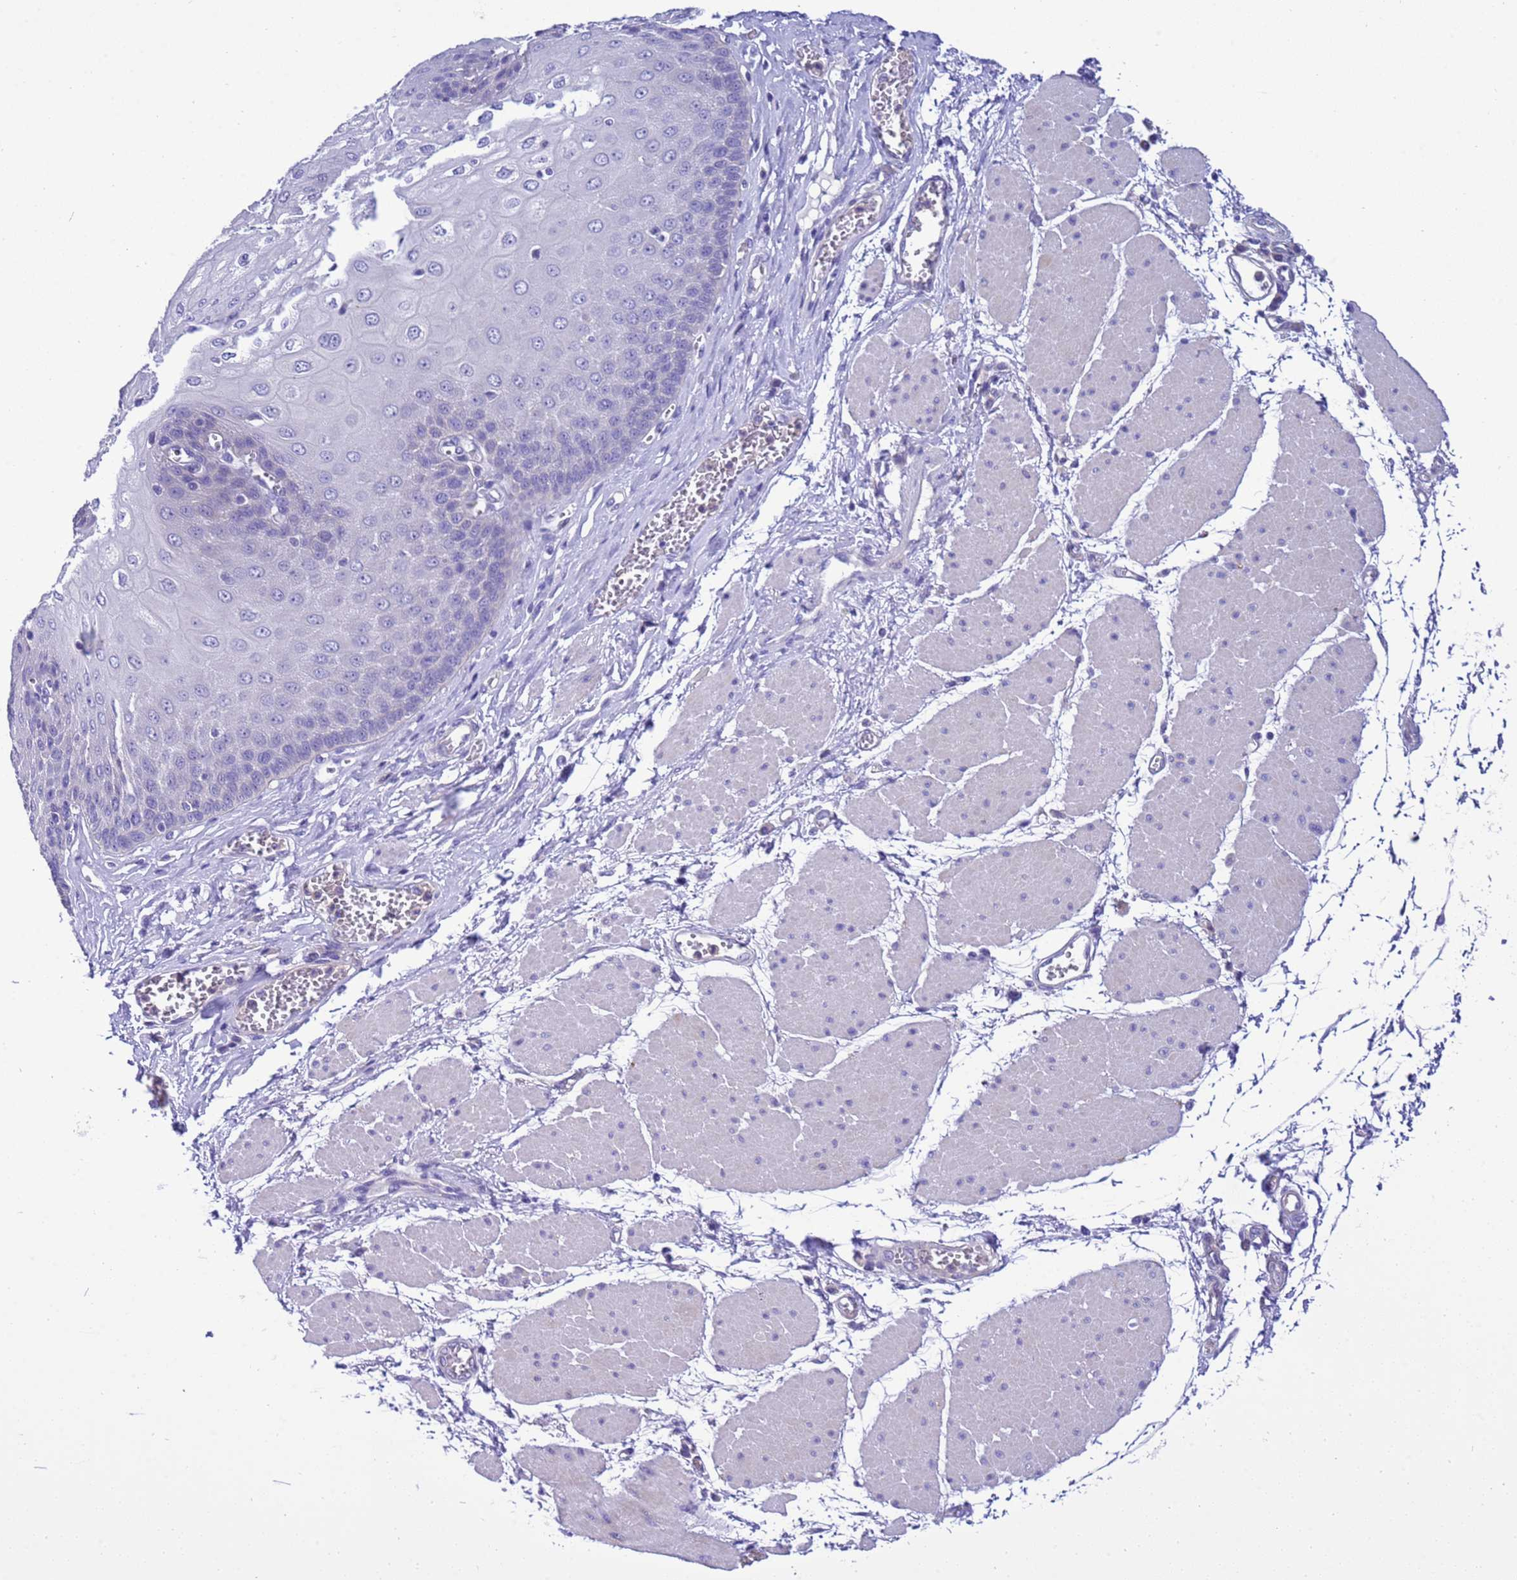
{"staining": {"intensity": "negative", "quantity": "none", "location": "none"}, "tissue": "esophagus", "cell_type": "Squamous epithelial cells", "image_type": "normal", "snomed": [{"axis": "morphology", "description": "Normal tissue, NOS"}, {"axis": "topography", "description": "Esophagus"}], "caption": "Protein analysis of normal esophagus demonstrates no significant positivity in squamous epithelial cells. The staining is performed using DAB (3,3'-diaminobenzidine) brown chromogen with nuclei counter-stained in using hematoxylin.", "gene": "KICS2", "patient": {"sex": "male", "age": 60}}